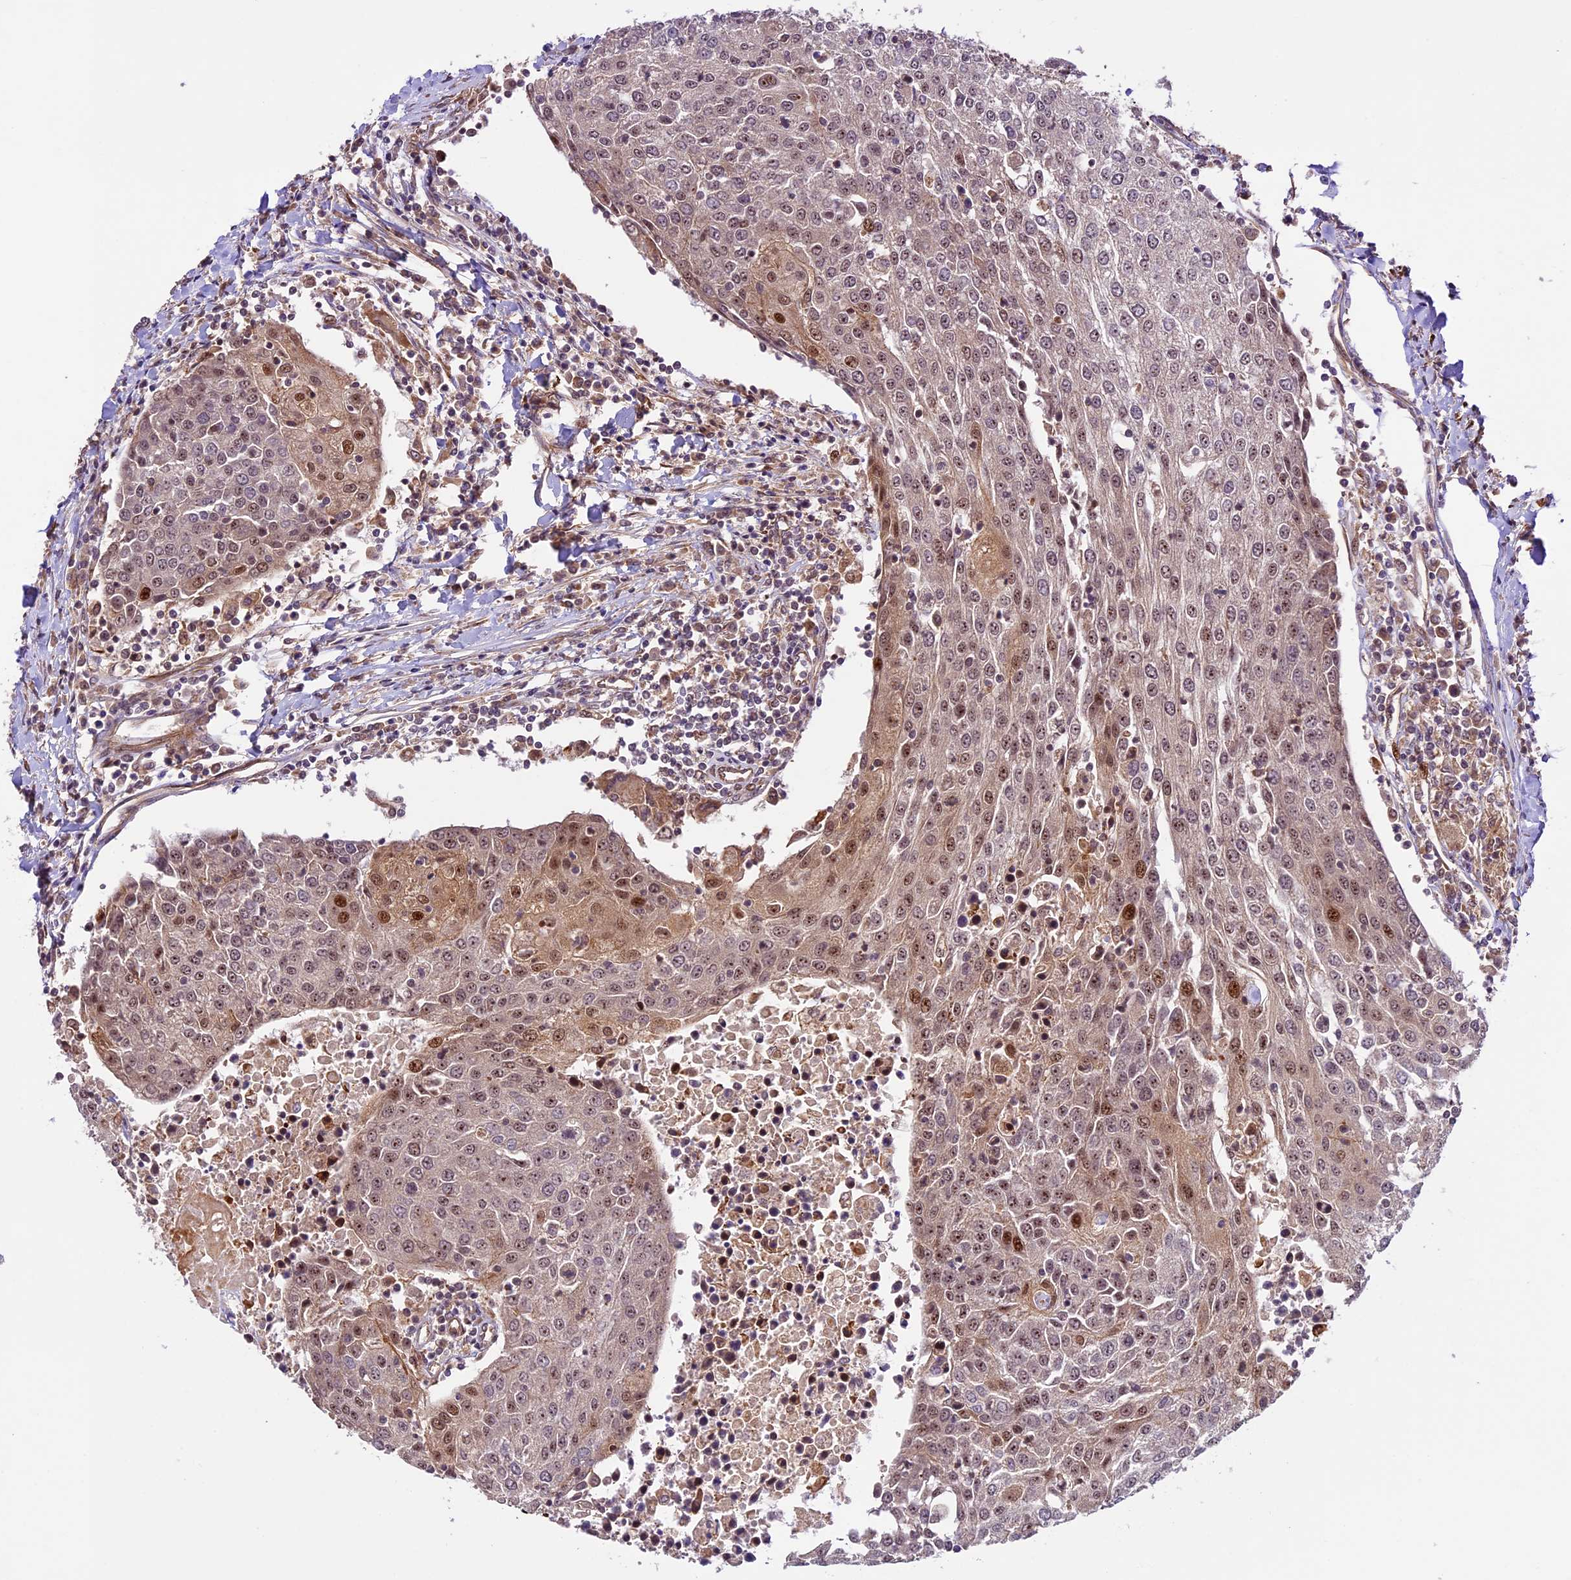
{"staining": {"intensity": "moderate", "quantity": "<25%", "location": "nuclear"}, "tissue": "urothelial cancer", "cell_type": "Tumor cells", "image_type": "cancer", "snomed": [{"axis": "morphology", "description": "Urothelial carcinoma, High grade"}, {"axis": "topography", "description": "Urinary bladder"}], "caption": "This micrograph demonstrates immunohistochemistry staining of human urothelial carcinoma (high-grade), with low moderate nuclear staining in approximately <25% of tumor cells.", "gene": "DHX38", "patient": {"sex": "female", "age": 85}}